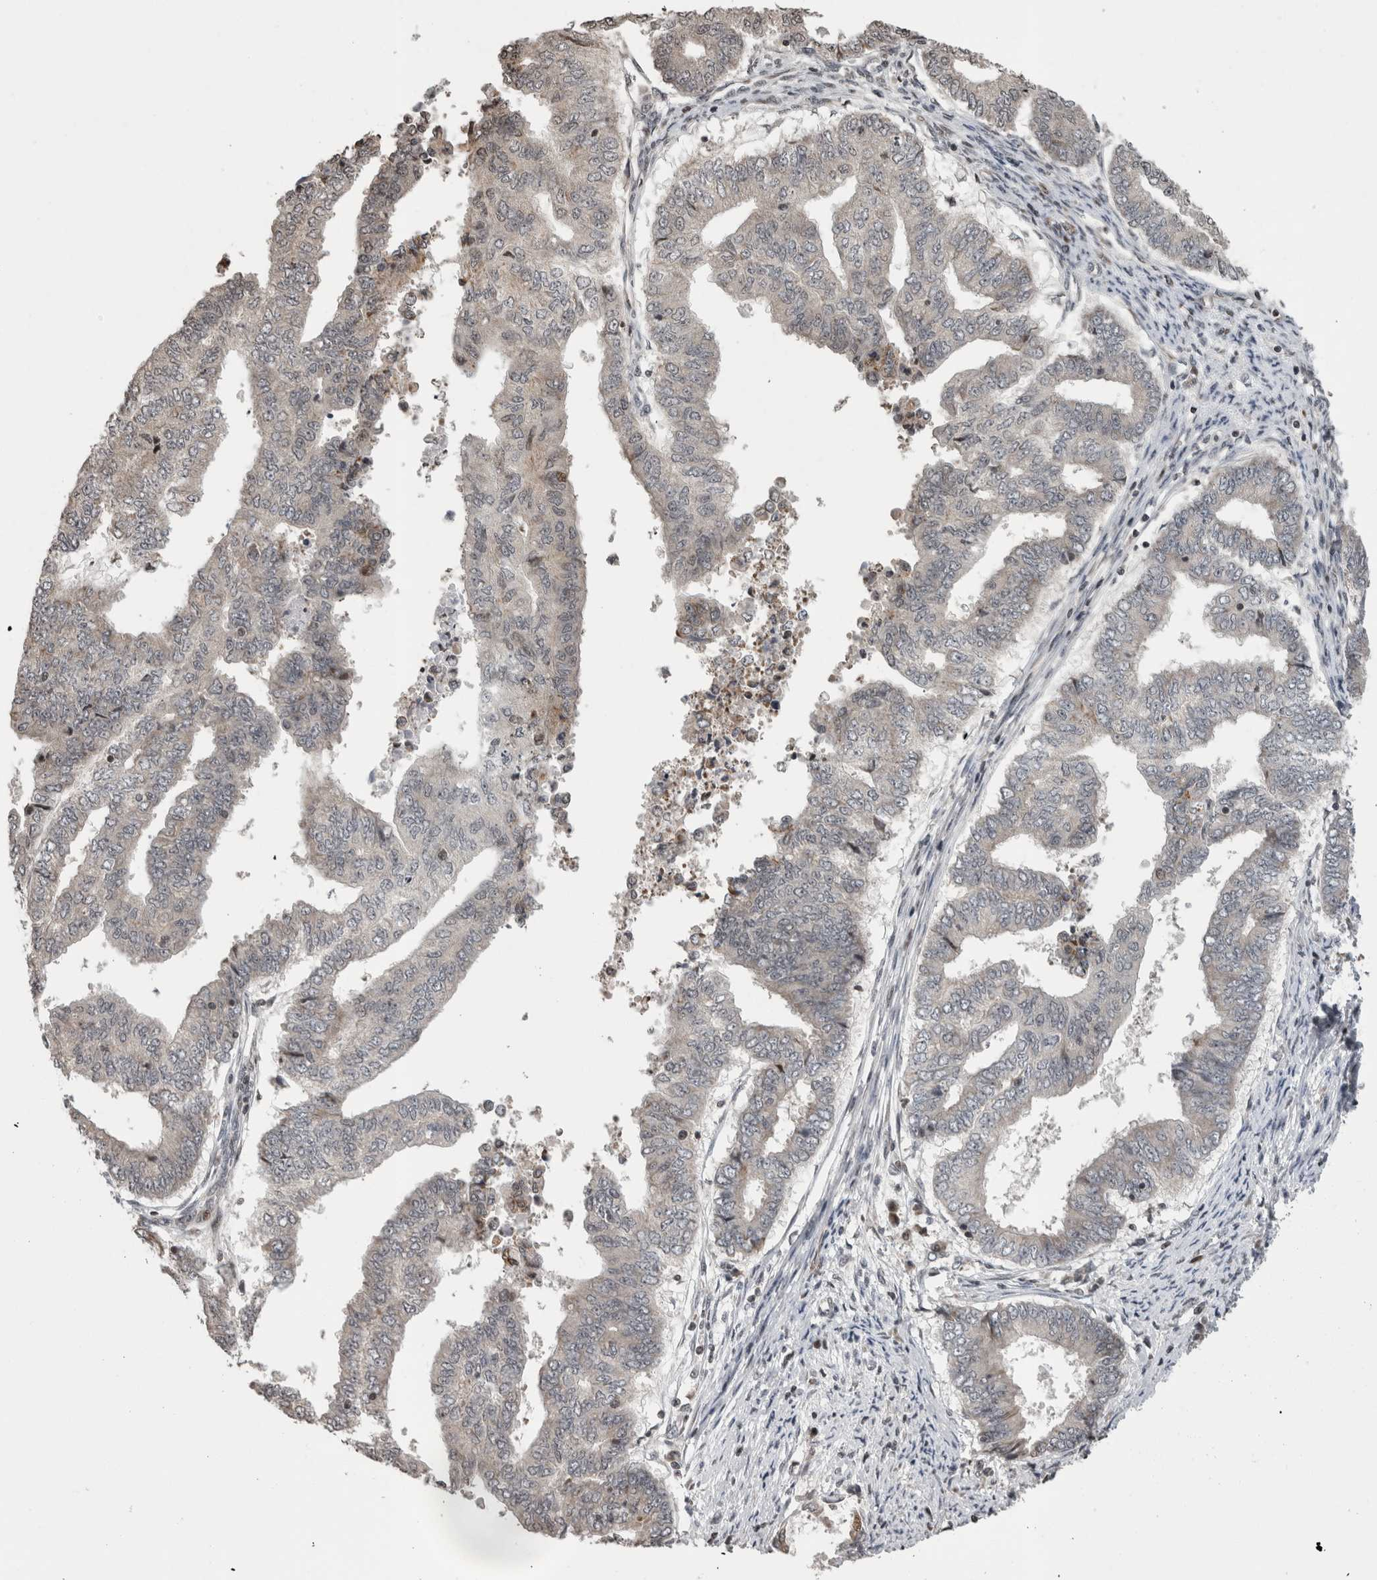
{"staining": {"intensity": "negative", "quantity": "none", "location": "none"}, "tissue": "endometrial cancer", "cell_type": "Tumor cells", "image_type": "cancer", "snomed": [{"axis": "morphology", "description": "Polyp, NOS"}, {"axis": "morphology", "description": "Adenocarcinoma, NOS"}, {"axis": "morphology", "description": "Adenoma, NOS"}, {"axis": "topography", "description": "Endometrium"}], "caption": "Adenoma (endometrial) was stained to show a protein in brown. There is no significant staining in tumor cells.", "gene": "ZBTB11", "patient": {"sex": "female", "age": 79}}